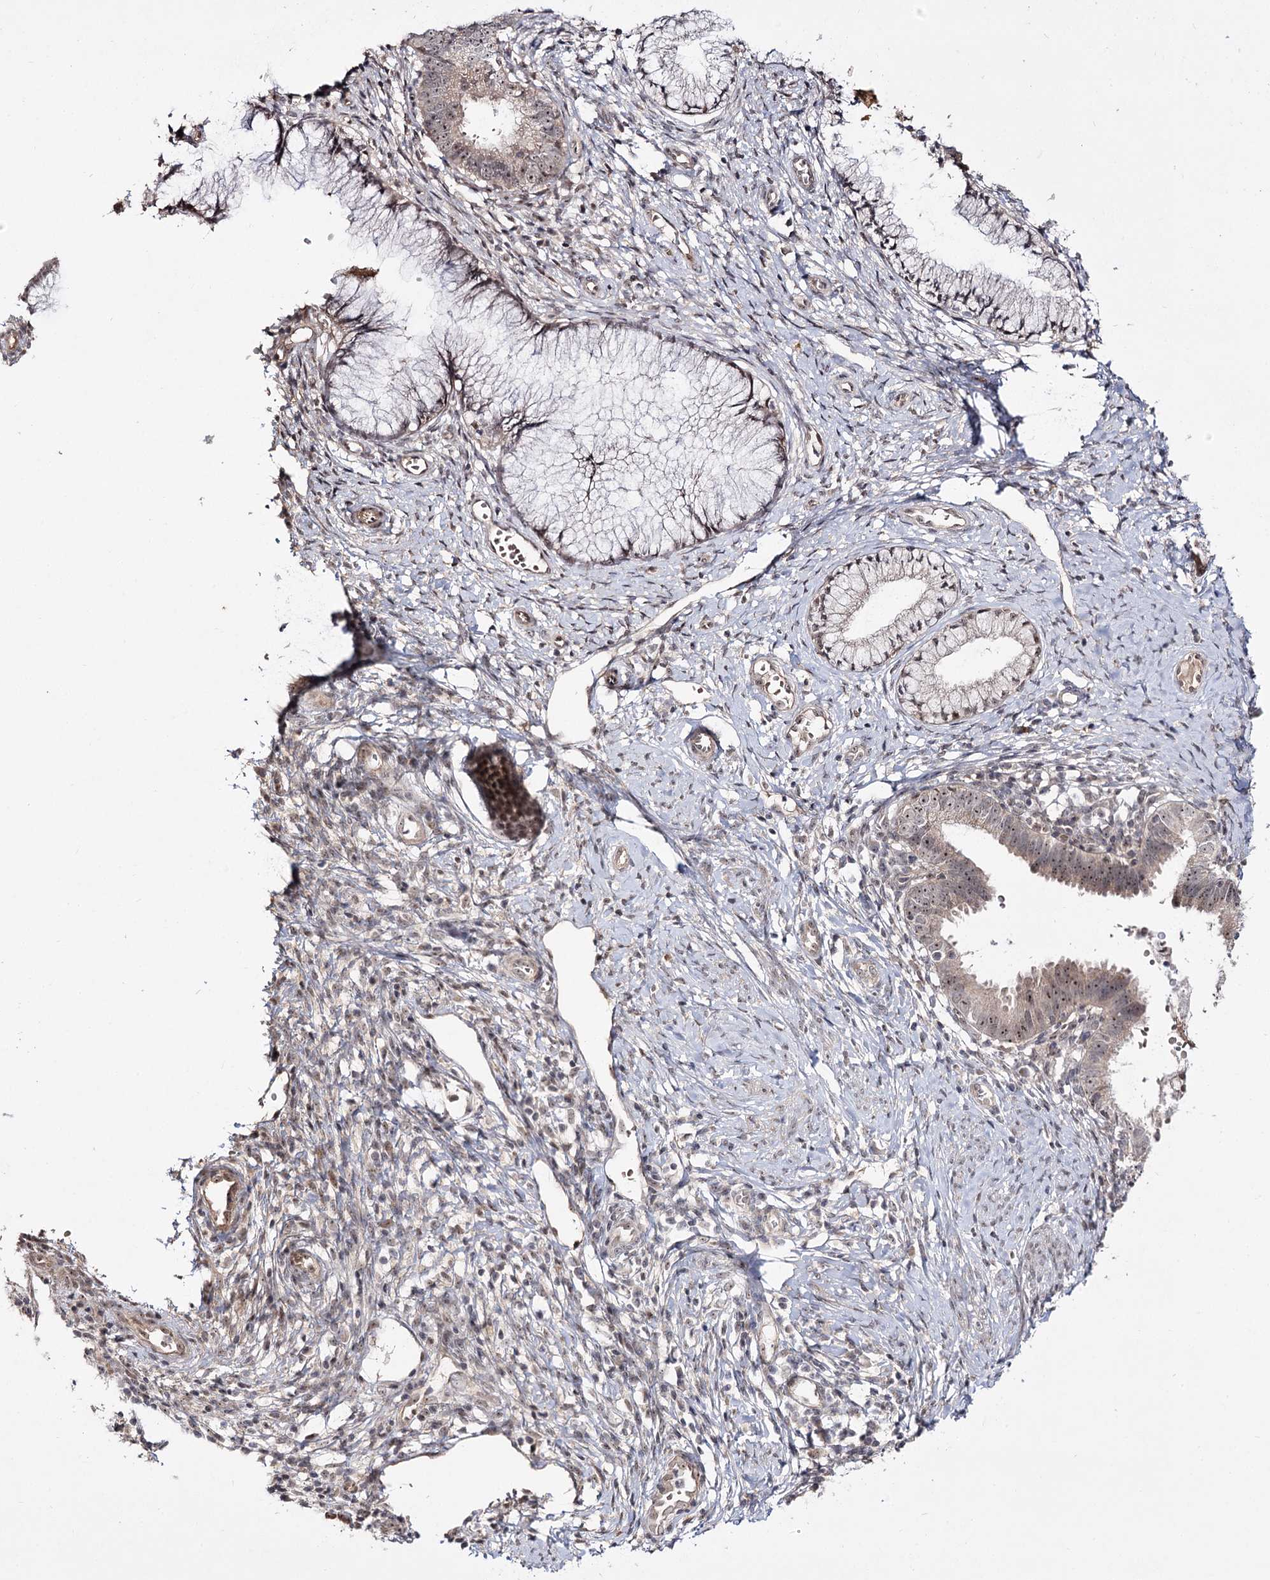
{"staining": {"intensity": "weak", "quantity": "<25%", "location": "cytoplasmic/membranous,nuclear"}, "tissue": "cervical cancer", "cell_type": "Tumor cells", "image_type": "cancer", "snomed": [{"axis": "morphology", "description": "Adenocarcinoma, NOS"}, {"axis": "topography", "description": "Cervix"}], "caption": "Immunohistochemistry of human cervical adenocarcinoma reveals no expression in tumor cells. Brightfield microscopy of immunohistochemistry (IHC) stained with DAB (3,3'-diaminobenzidine) (brown) and hematoxylin (blue), captured at high magnification.", "gene": "RRP9", "patient": {"sex": "female", "age": 36}}